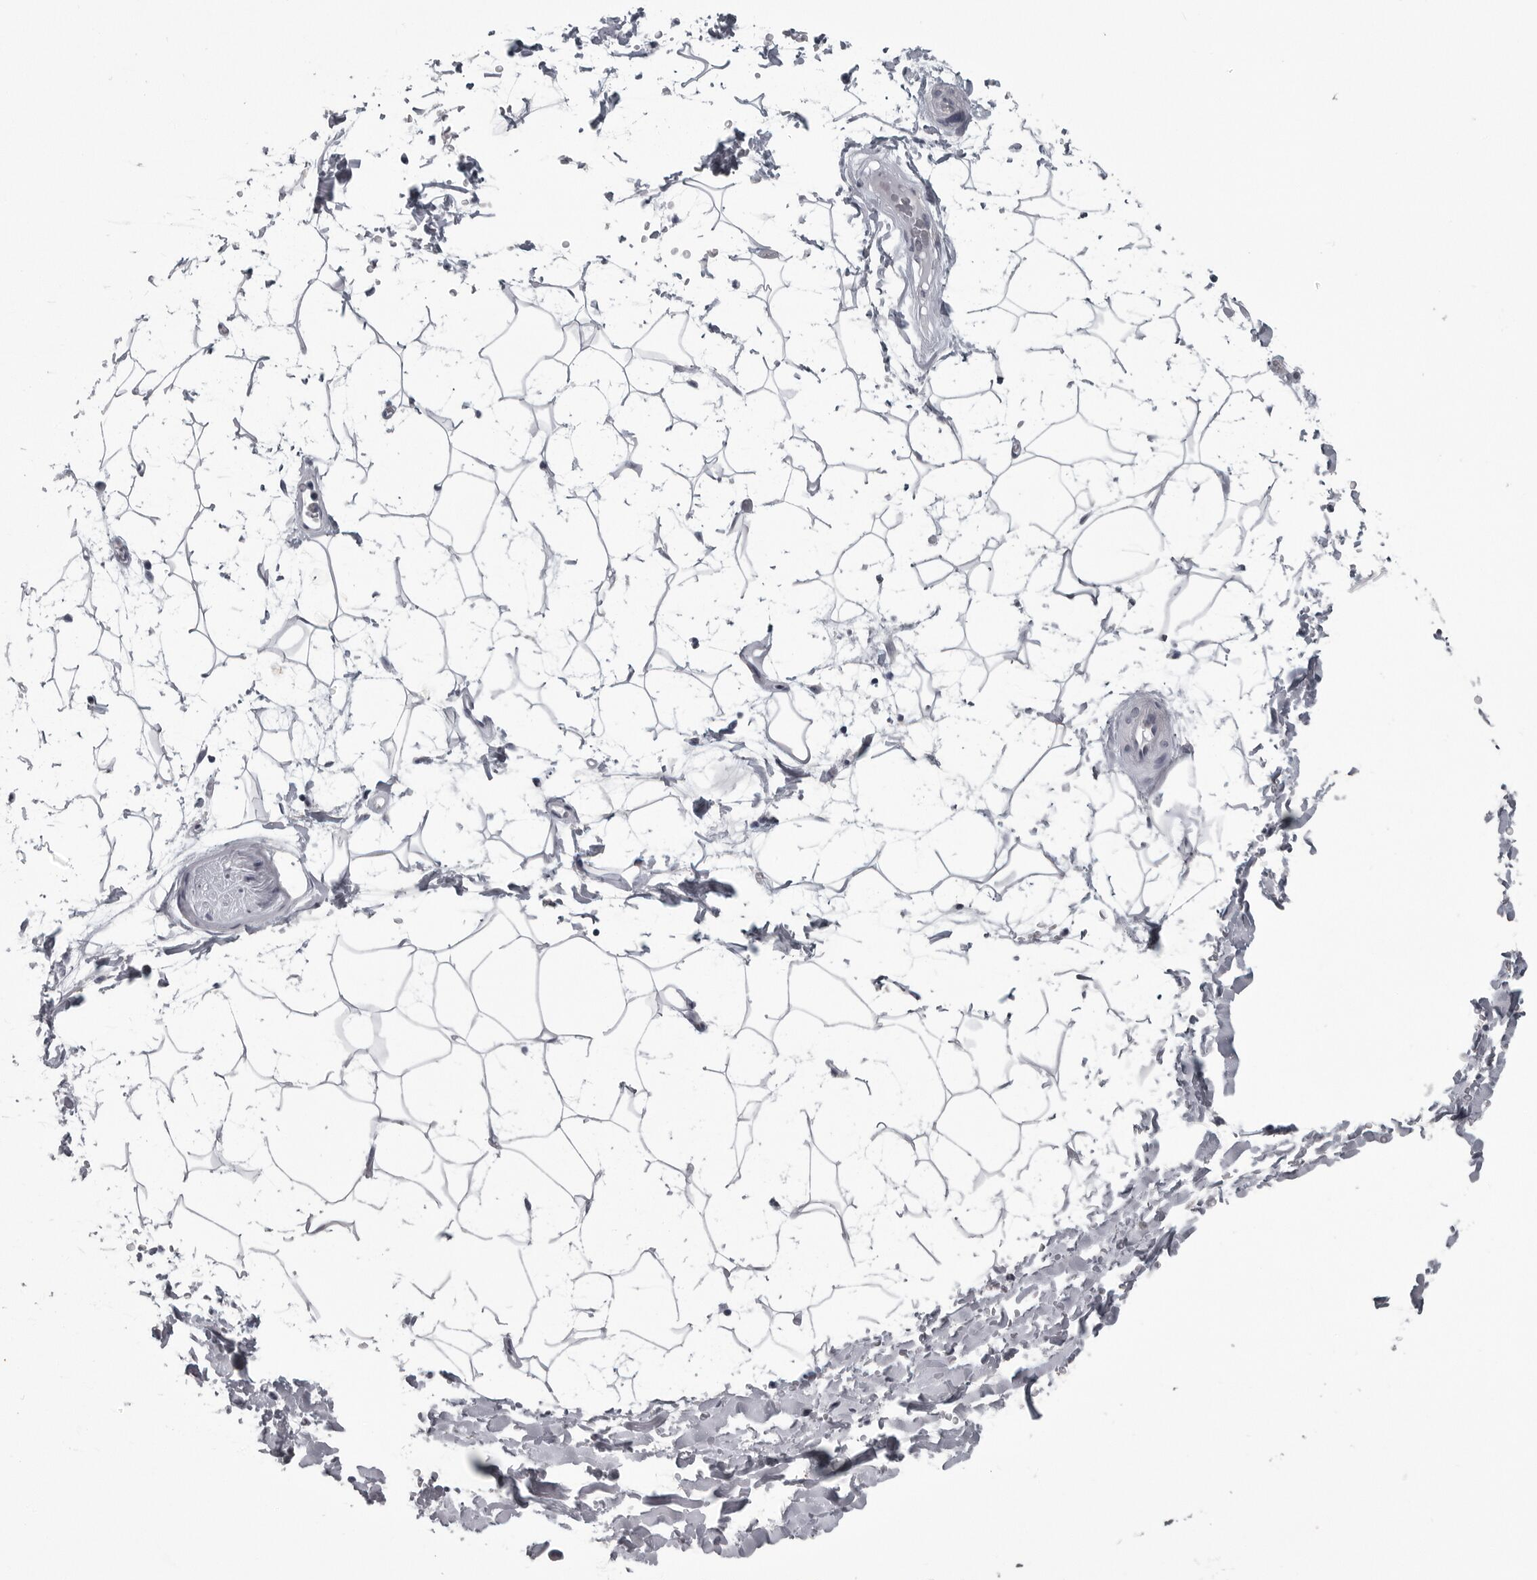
{"staining": {"intensity": "negative", "quantity": "none", "location": "none"}, "tissue": "adipose tissue", "cell_type": "Adipocytes", "image_type": "normal", "snomed": [{"axis": "morphology", "description": "Normal tissue, NOS"}, {"axis": "topography", "description": "Soft tissue"}], "caption": "A micrograph of human adipose tissue is negative for staining in adipocytes.", "gene": "LYSMD1", "patient": {"sex": "male", "age": 72}}